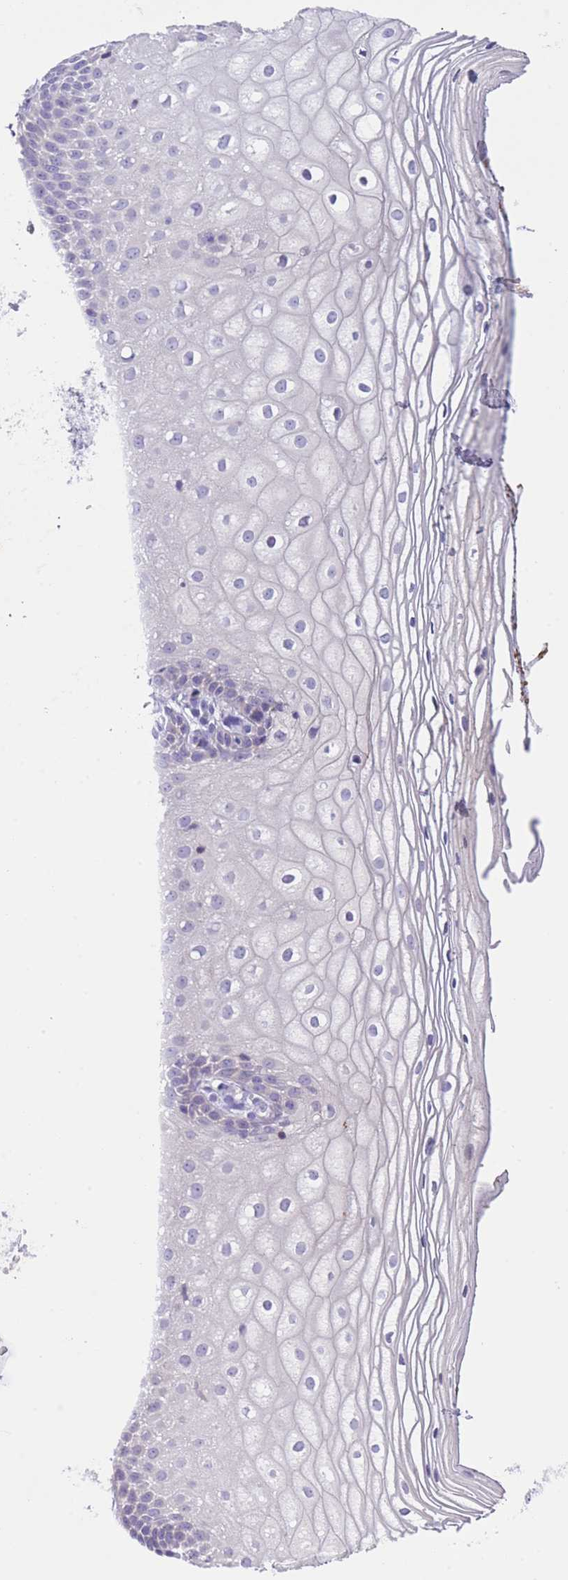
{"staining": {"intensity": "negative", "quantity": "none", "location": "none"}, "tissue": "vagina", "cell_type": "Squamous epithelial cells", "image_type": "normal", "snomed": [{"axis": "morphology", "description": "Normal tissue, NOS"}, {"axis": "topography", "description": "Vagina"}], "caption": "Immunohistochemical staining of benign vagina reveals no significant expression in squamous epithelial cells. The staining is performed using DAB (3,3'-diaminobenzidine) brown chromogen with nuclei counter-stained in using hematoxylin.", "gene": "ENSG00000289258", "patient": {"sex": "female", "age": 56}}